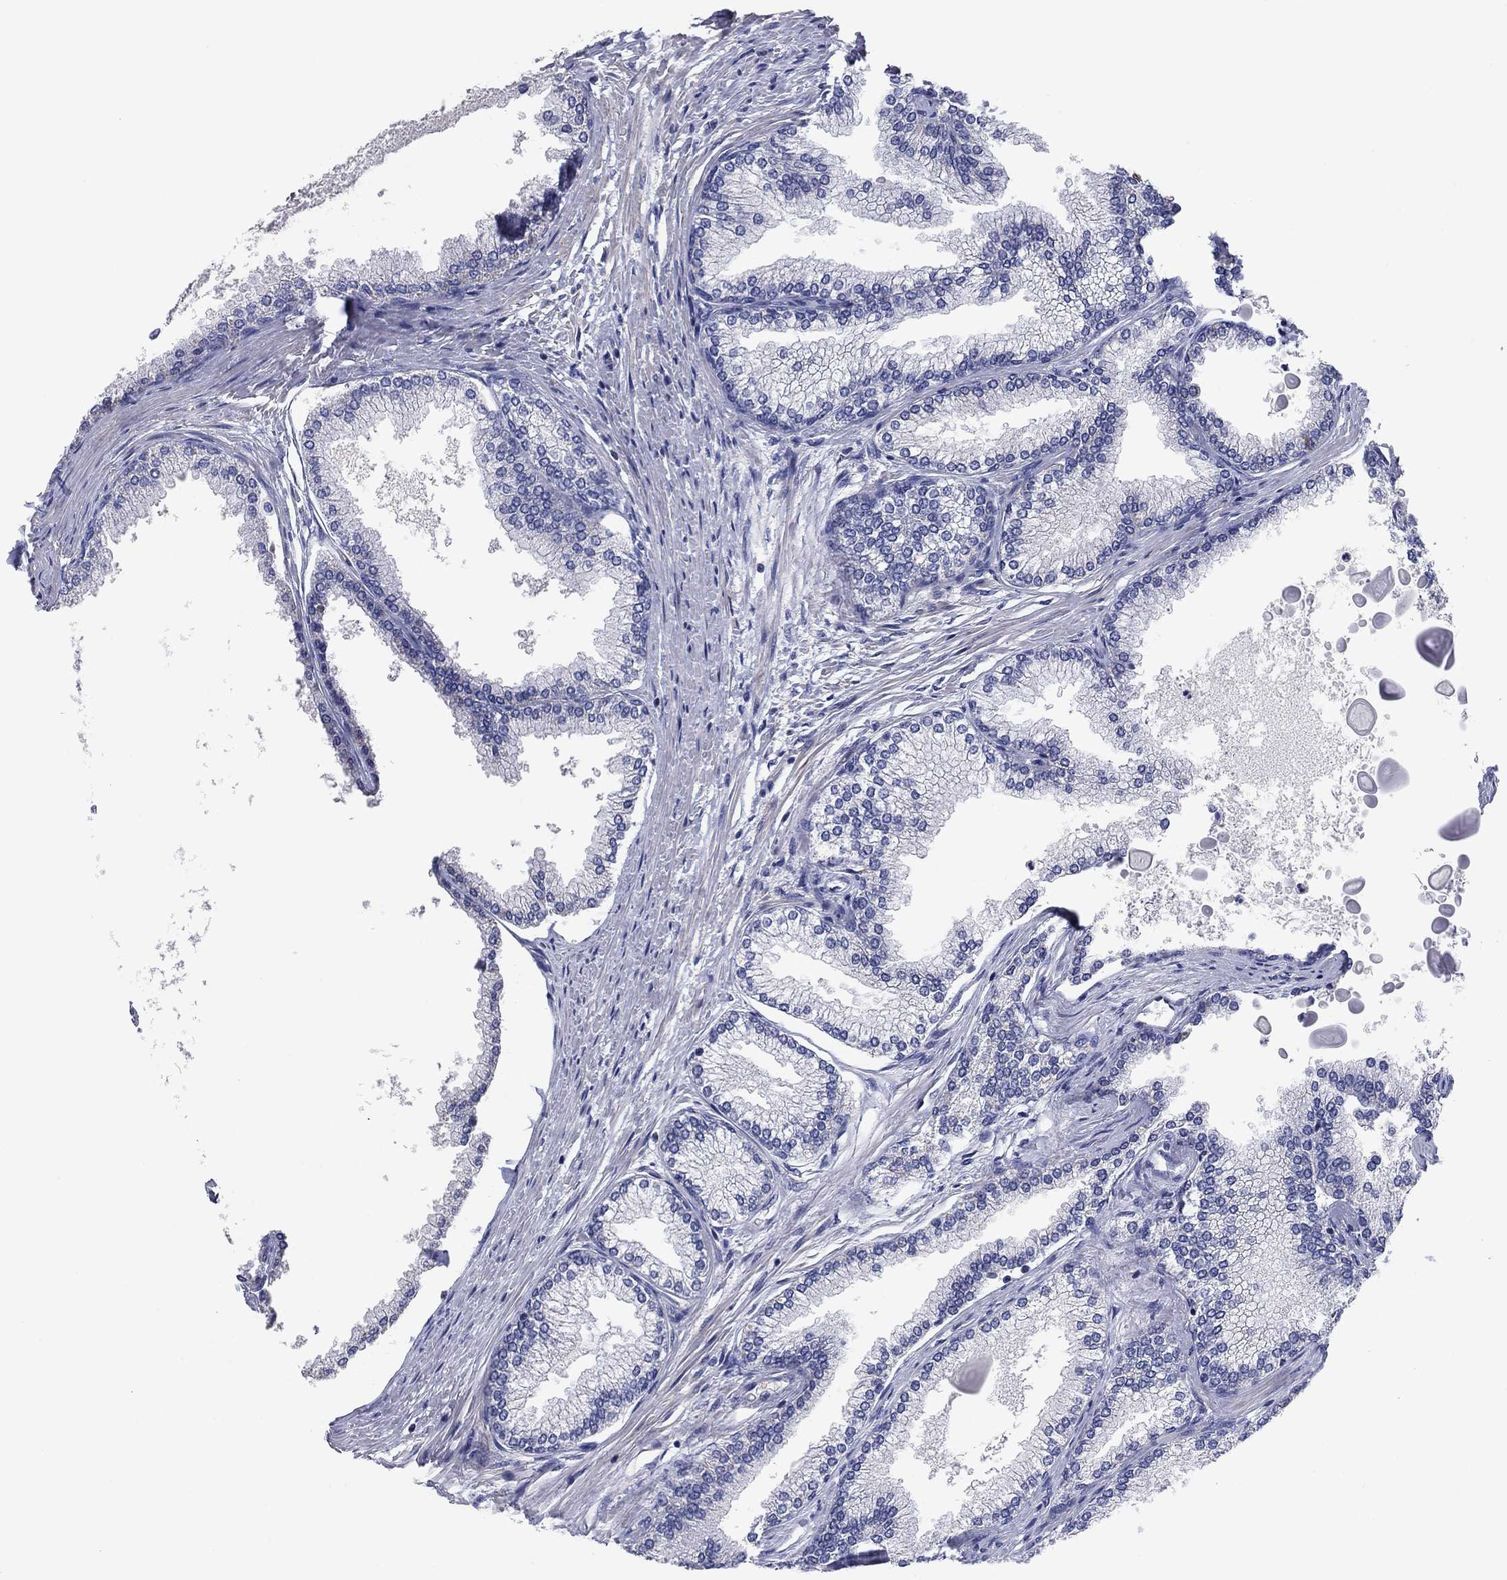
{"staining": {"intensity": "negative", "quantity": "none", "location": "none"}, "tissue": "prostate", "cell_type": "Glandular cells", "image_type": "normal", "snomed": [{"axis": "morphology", "description": "Normal tissue, NOS"}, {"axis": "topography", "description": "Prostate"}], "caption": "Immunohistochemical staining of unremarkable prostate shows no significant staining in glandular cells.", "gene": "PSD4", "patient": {"sex": "male", "age": 72}}